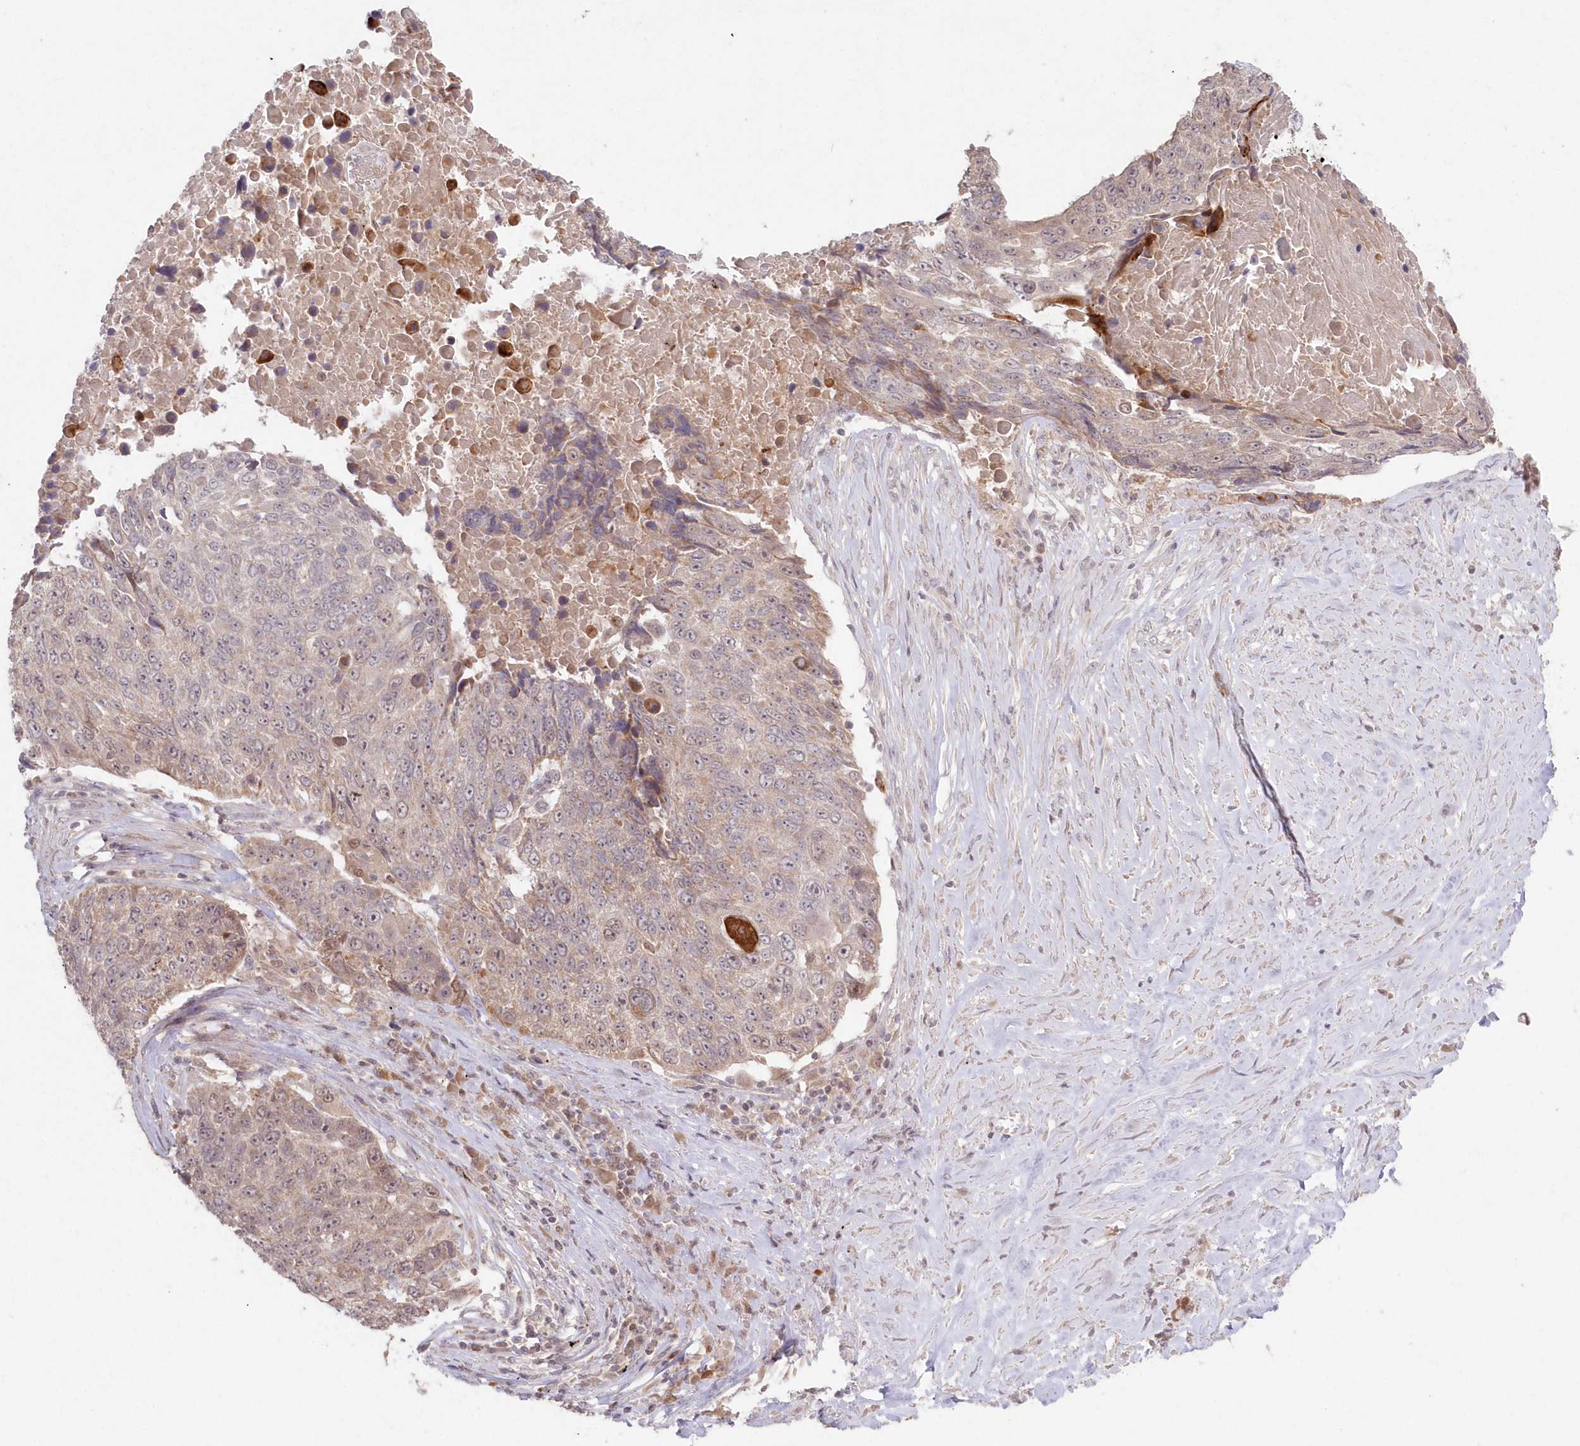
{"staining": {"intensity": "weak", "quantity": "<25%", "location": "nuclear"}, "tissue": "lung cancer", "cell_type": "Tumor cells", "image_type": "cancer", "snomed": [{"axis": "morphology", "description": "Squamous cell carcinoma, NOS"}, {"axis": "topography", "description": "Lung"}], "caption": "This is an IHC histopathology image of human squamous cell carcinoma (lung). There is no staining in tumor cells.", "gene": "ASCC1", "patient": {"sex": "male", "age": 66}}